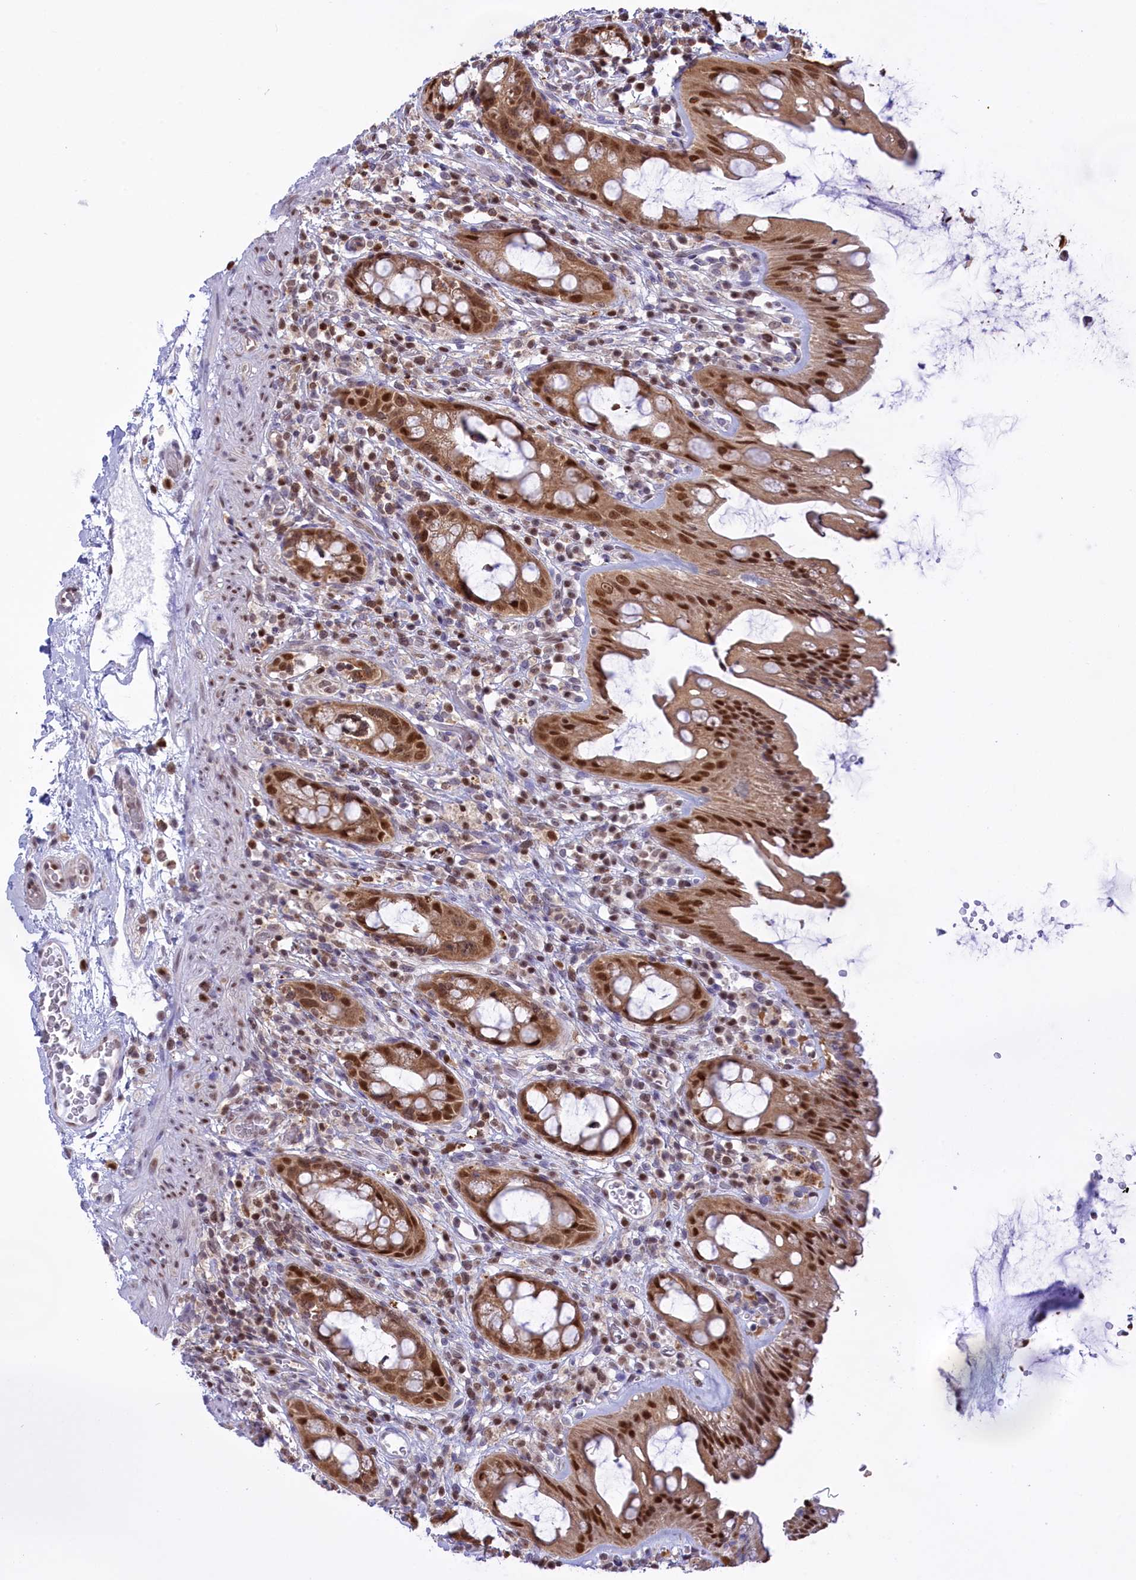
{"staining": {"intensity": "strong", "quantity": ">75%", "location": "cytoplasmic/membranous,nuclear"}, "tissue": "rectum", "cell_type": "Glandular cells", "image_type": "normal", "snomed": [{"axis": "morphology", "description": "Normal tissue, NOS"}, {"axis": "topography", "description": "Rectum"}], "caption": "Immunohistochemical staining of unremarkable rectum demonstrates high levels of strong cytoplasmic/membranous,nuclear positivity in approximately >75% of glandular cells. Using DAB (3,3'-diaminobenzidine) (brown) and hematoxylin (blue) stains, captured at high magnification using brightfield microscopy.", "gene": "IZUMO2", "patient": {"sex": "female", "age": 57}}